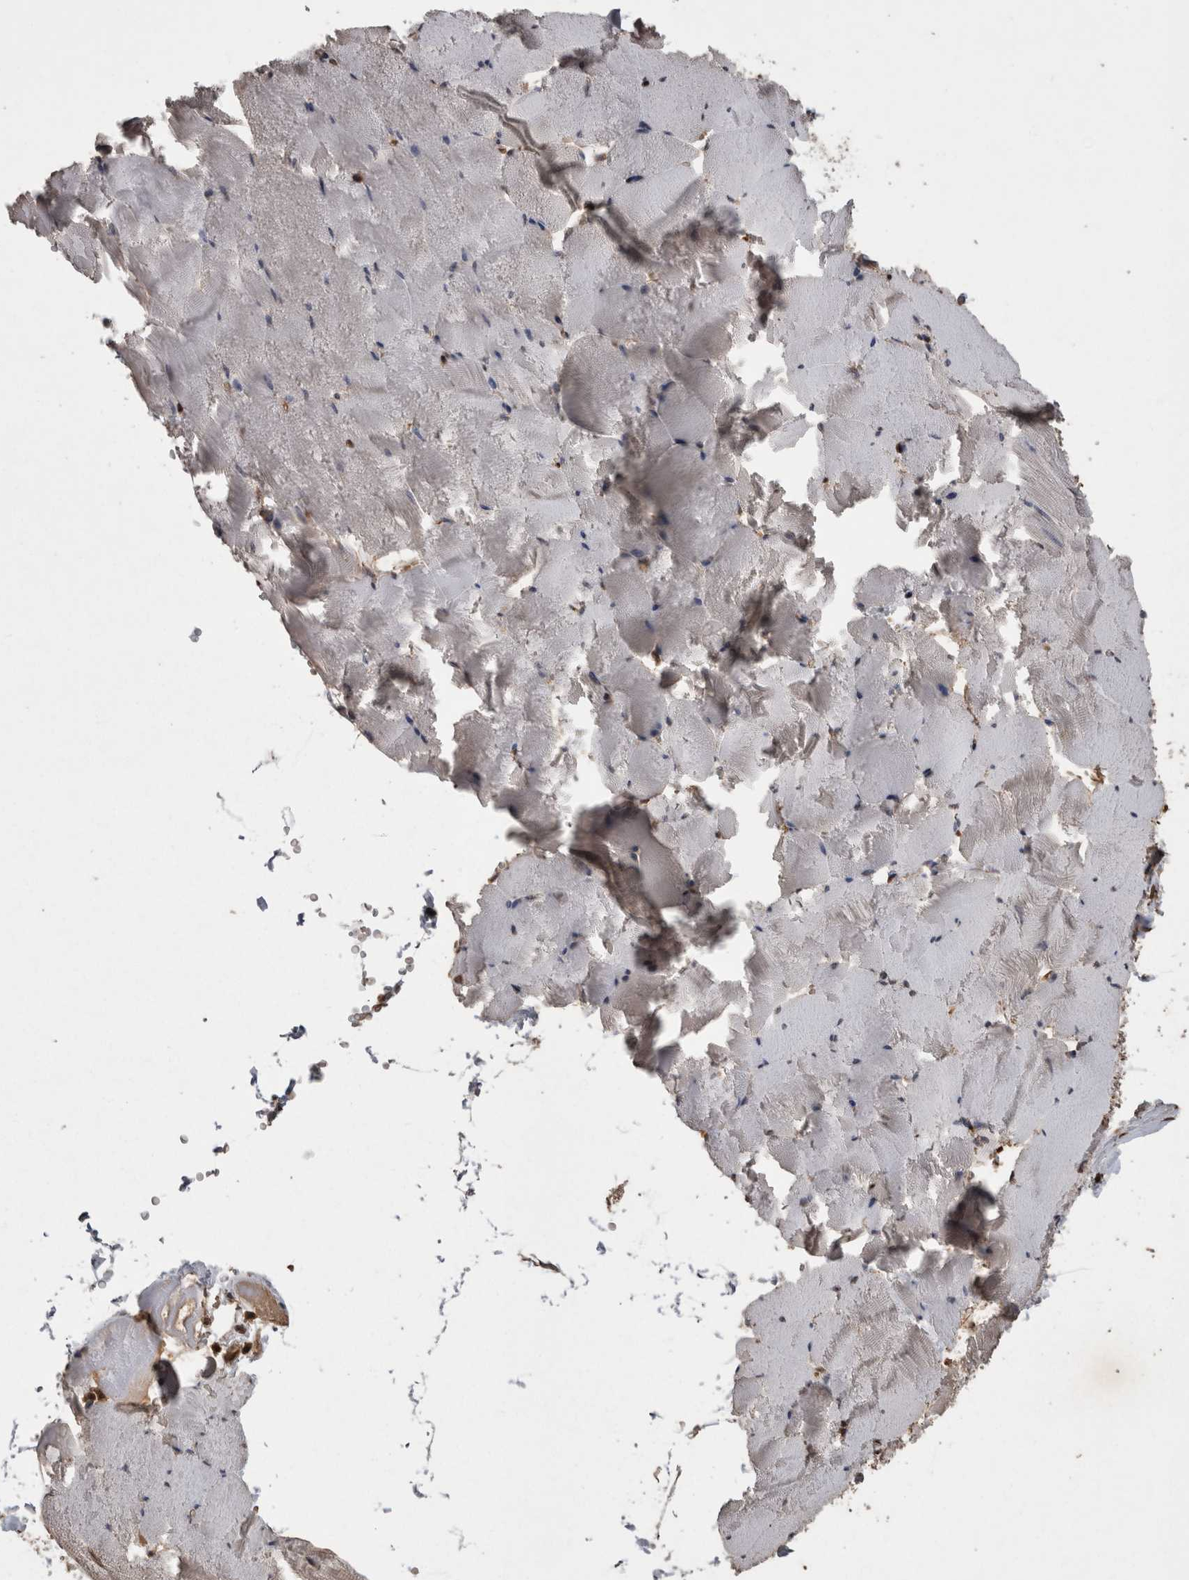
{"staining": {"intensity": "weak", "quantity": "<25%", "location": "cytoplasmic/membranous"}, "tissue": "skeletal muscle", "cell_type": "Myocytes", "image_type": "normal", "snomed": [{"axis": "morphology", "description": "Normal tissue, NOS"}, {"axis": "topography", "description": "Skeletal muscle"}], "caption": "Immunohistochemistry (IHC) of unremarkable skeletal muscle displays no expression in myocytes. (Stains: DAB (3,3'-diaminobenzidine) immunohistochemistry (IHC) with hematoxylin counter stain, Microscopy: brightfield microscopy at high magnification).", "gene": "LXN", "patient": {"sex": "male", "age": 62}}